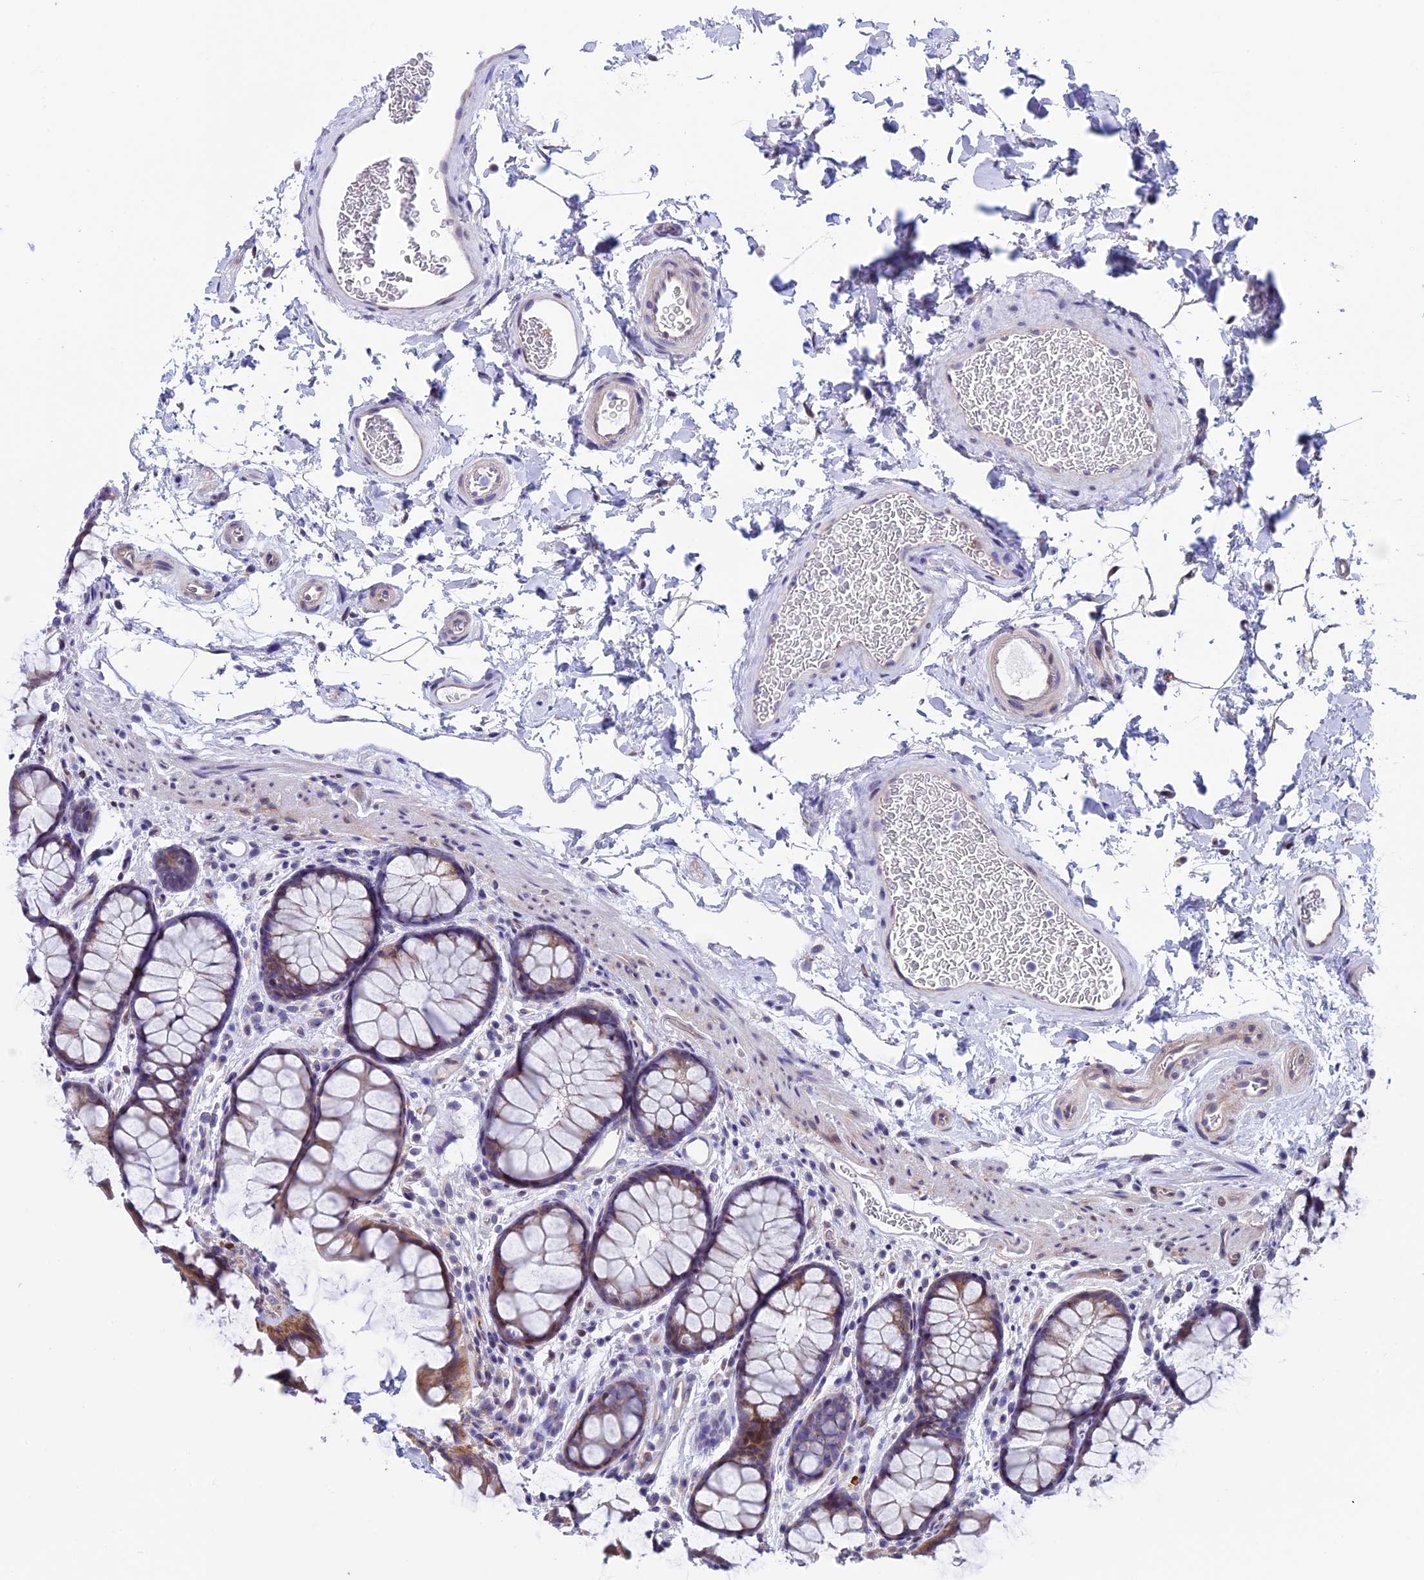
{"staining": {"intensity": "weak", "quantity": "<25%", "location": "cytoplasmic/membranous"}, "tissue": "colon", "cell_type": "Endothelial cells", "image_type": "normal", "snomed": [{"axis": "morphology", "description": "Normal tissue, NOS"}, {"axis": "topography", "description": "Colon"}], "caption": "A high-resolution histopathology image shows IHC staining of benign colon, which demonstrates no significant positivity in endothelial cells.", "gene": "TMEM171", "patient": {"sex": "female", "age": 82}}